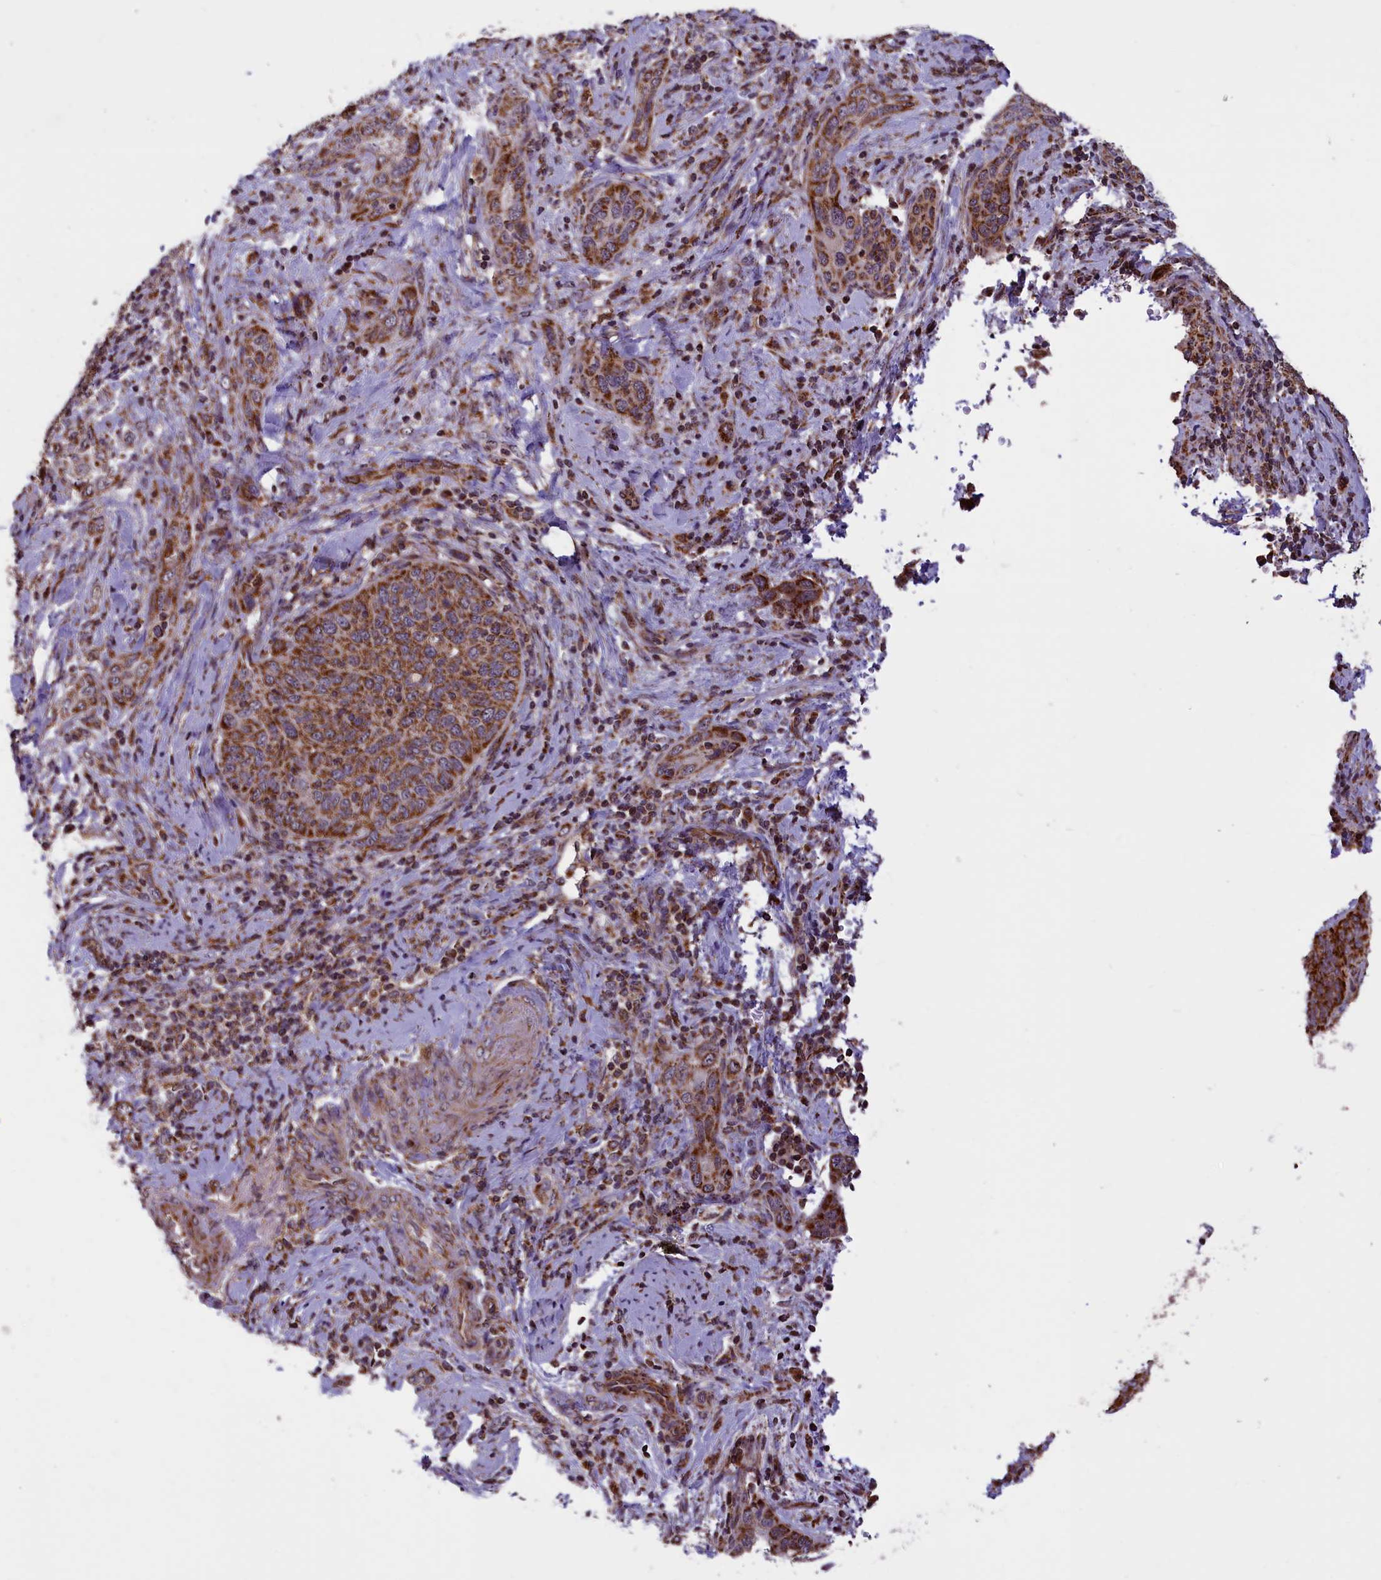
{"staining": {"intensity": "strong", "quantity": ">75%", "location": "cytoplasmic/membranous"}, "tissue": "cervical cancer", "cell_type": "Tumor cells", "image_type": "cancer", "snomed": [{"axis": "morphology", "description": "Squamous cell carcinoma, NOS"}, {"axis": "topography", "description": "Cervix"}], "caption": "Immunohistochemistry (IHC) of cervical squamous cell carcinoma shows high levels of strong cytoplasmic/membranous staining in approximately >75% of tumor cells. The staining was performed using DAB to visualize the protein expression in brown, while the nuclei were stained in blue with hematoxylin (Magnification: 20x).", "gene": "GLRX5", "patient": {"sex": "female", "age": 60}}